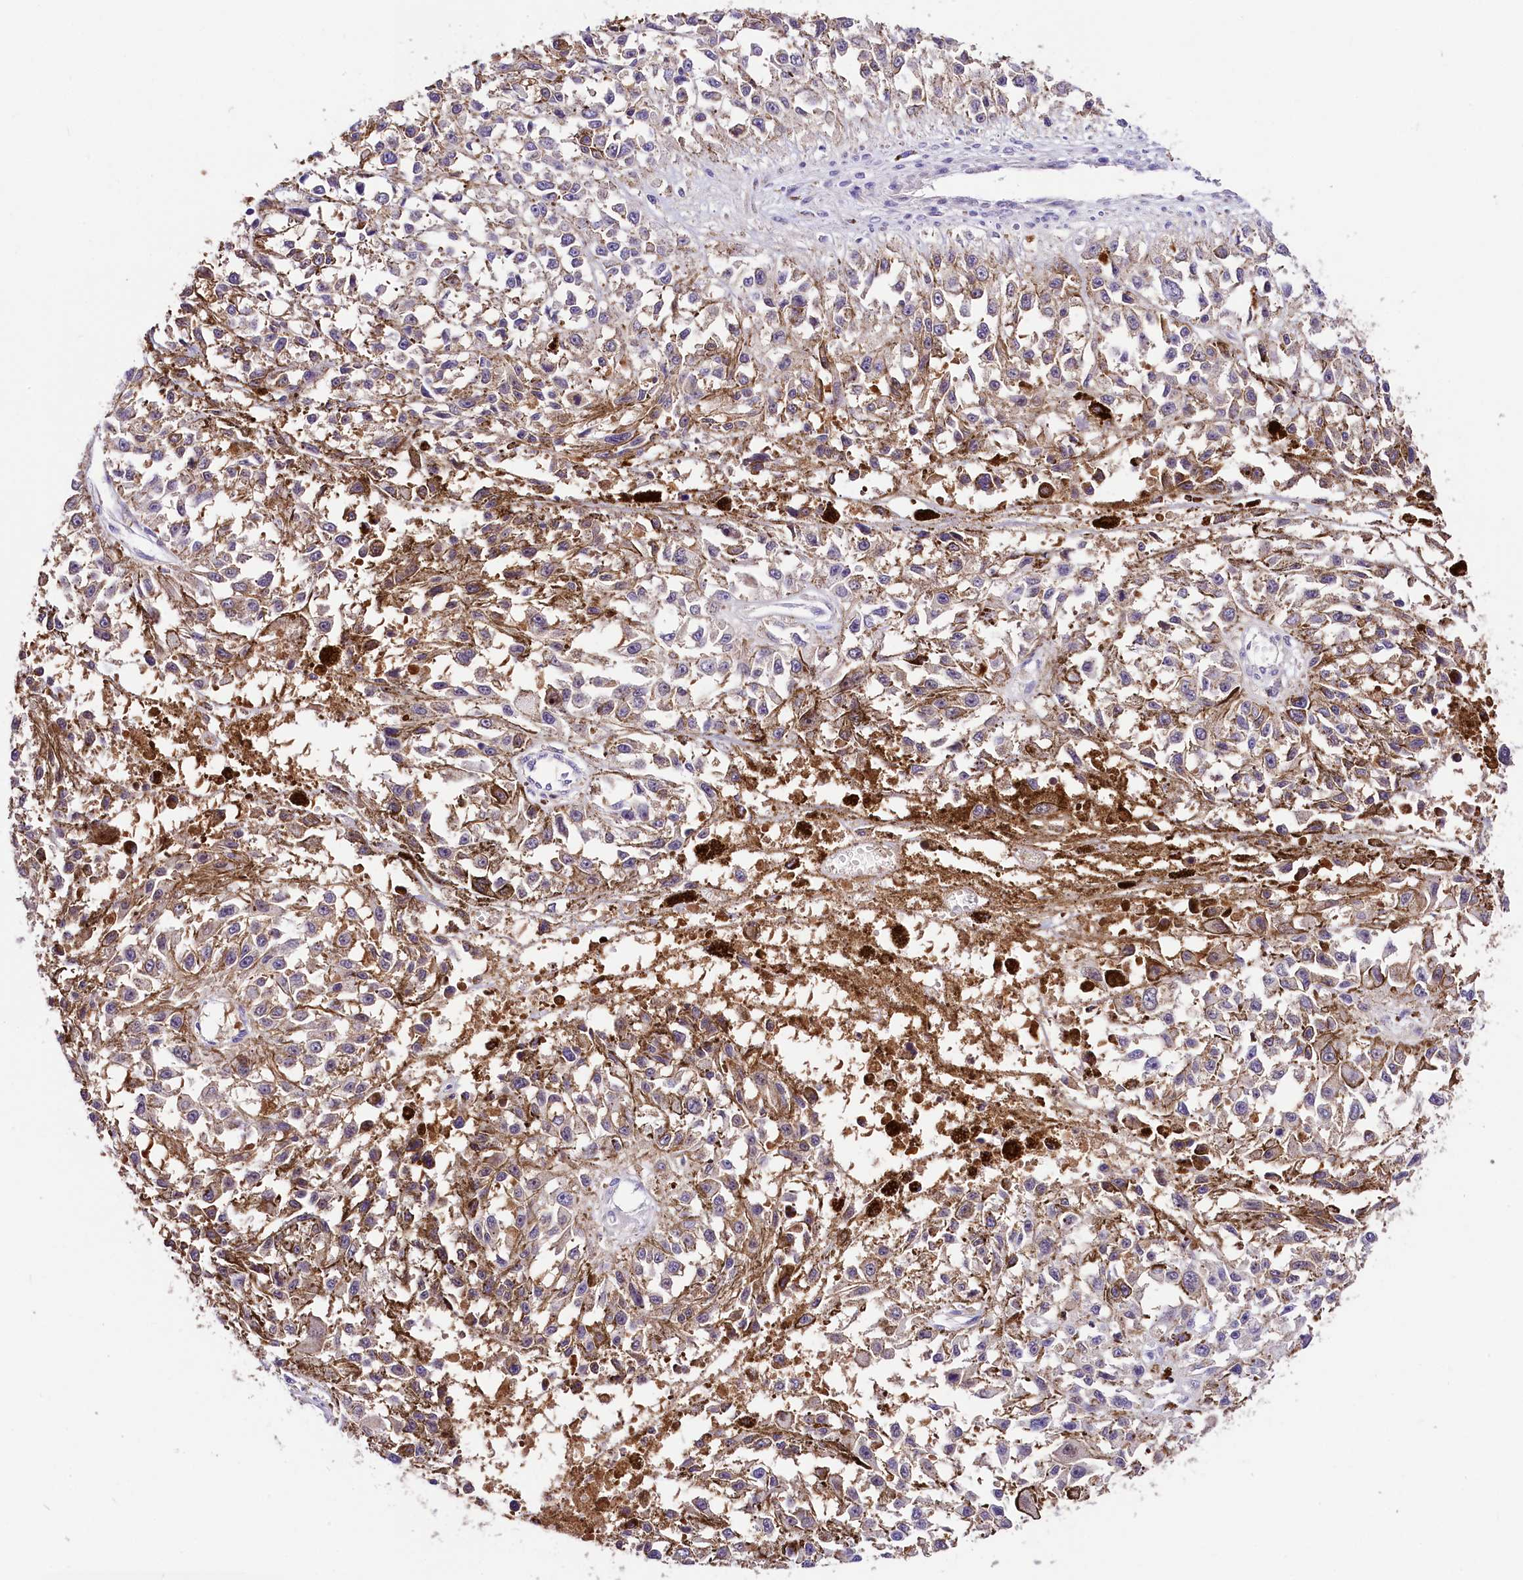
{"staining": {"intensity": "moderate", "quantity": "25%-75%", "location": "cytoplasmic/membranous"}, "tissue": "melanoma", "cell_type": "Tumor cells", "image_type": "cancer", "snomed": [{"axis": "morphology", "description": "Malignant melanoma, Metastatic site"}, {"axis": "topography", "description": "Lymph node"}], "caption": "A micrograph of malignant melanoma (metastatic site) stained for a protein reveals moderate cytoplasmic/membranous brown staining in tumor cells.", "gene": "ARMC6", "patient": {"sex": "male", "age": 59}}